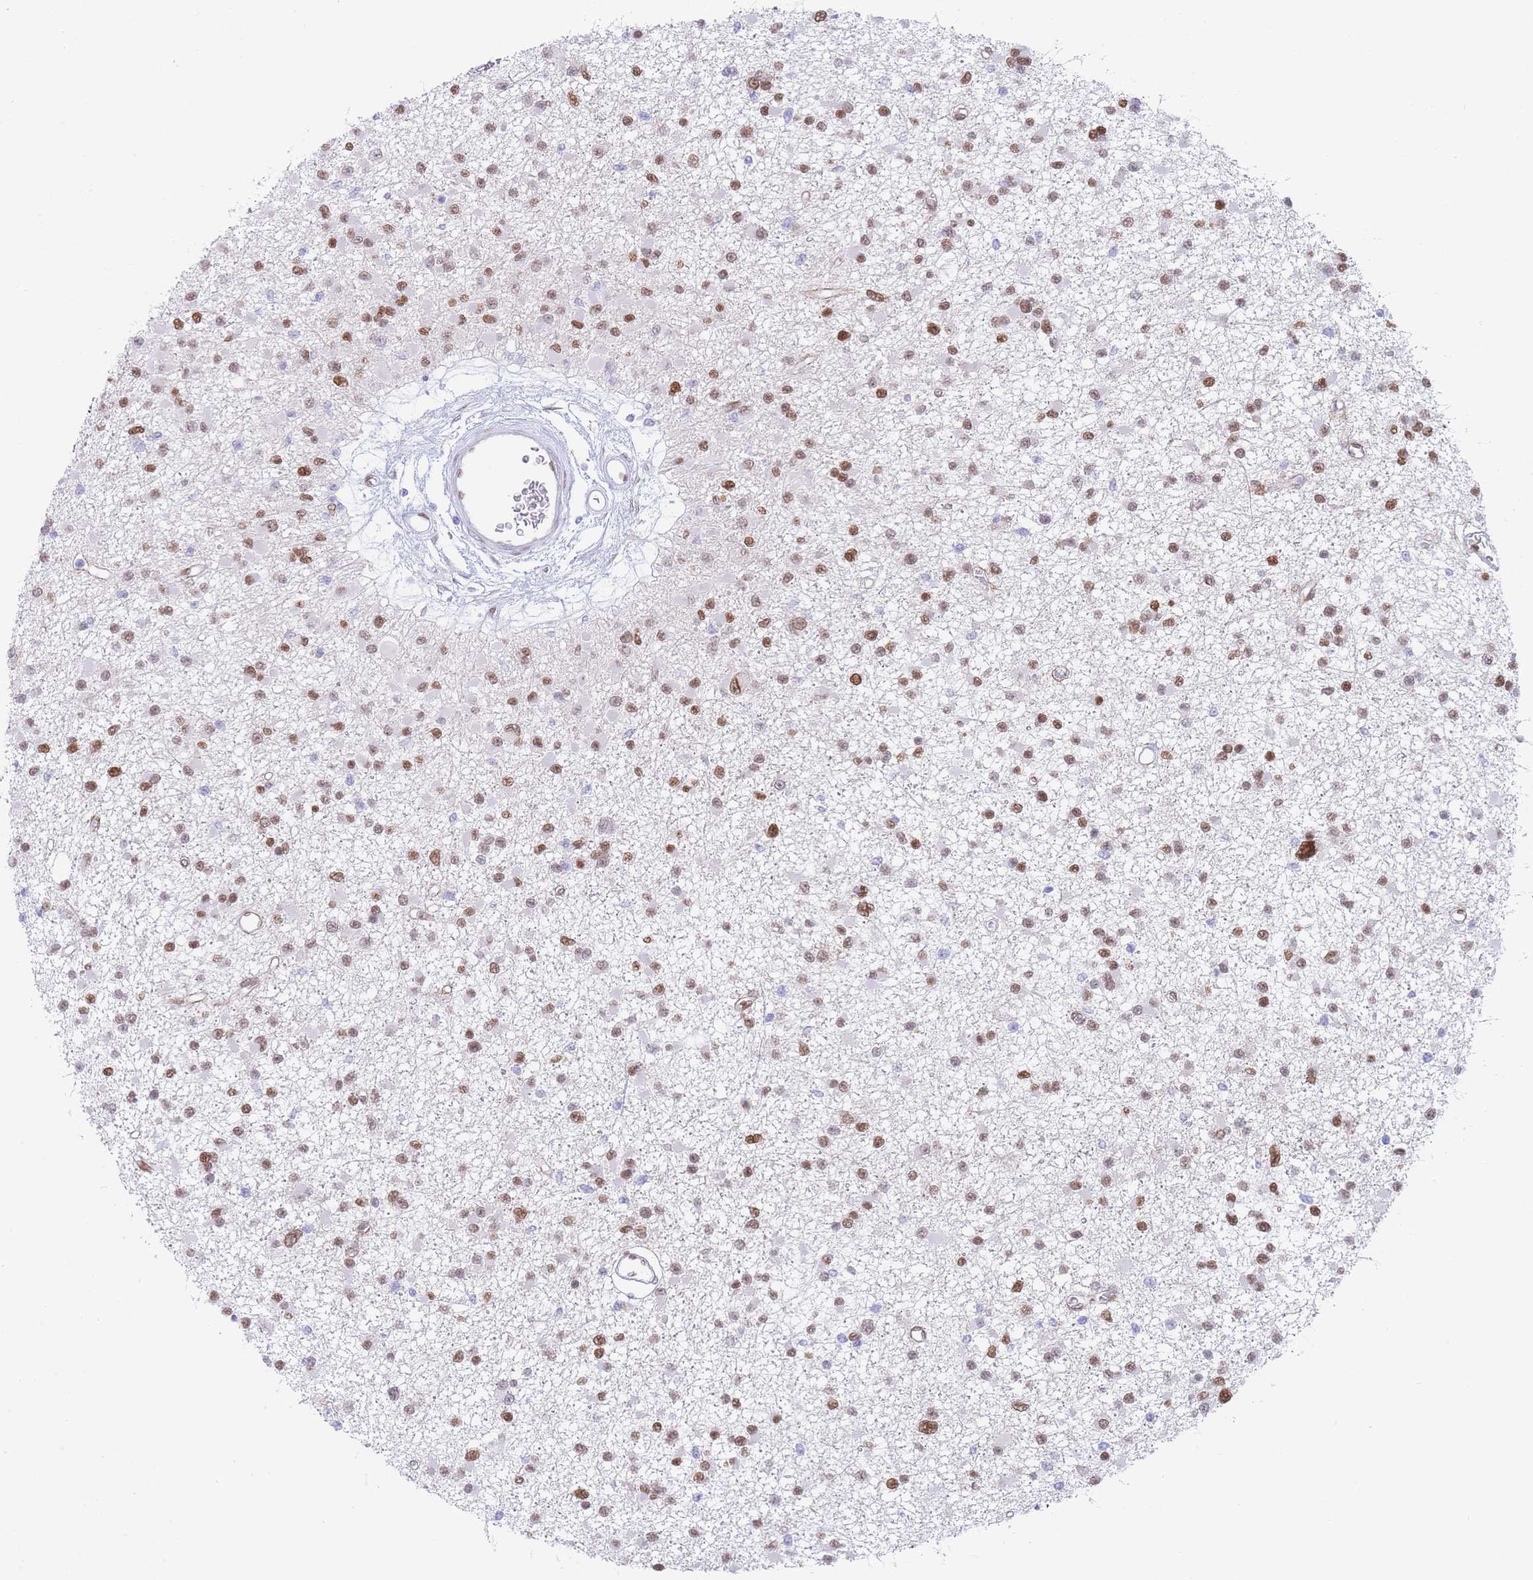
{"staining": {"intensity": "moderate", "quantity": ">75%", "location": "nuclear"}, "tissue": "glioma", "cell_type": "Tumor cells", "image_type": "cancer", "snomed": [{"axis": "morphology", "description": "Glioma, malignant, Low grade"}, {"axis": "topography", "description": "Brain"}], "caption": "Immunohistochemistry (IHC) photomicrograph of human malignant glioma (low-grade) stained for a protein (brown), which displays medium levels of moderate nuclear positivity in about >75% of tumor cells.", "gene": "PSMB5", "patient": {"sex": "female", "age": 22}}